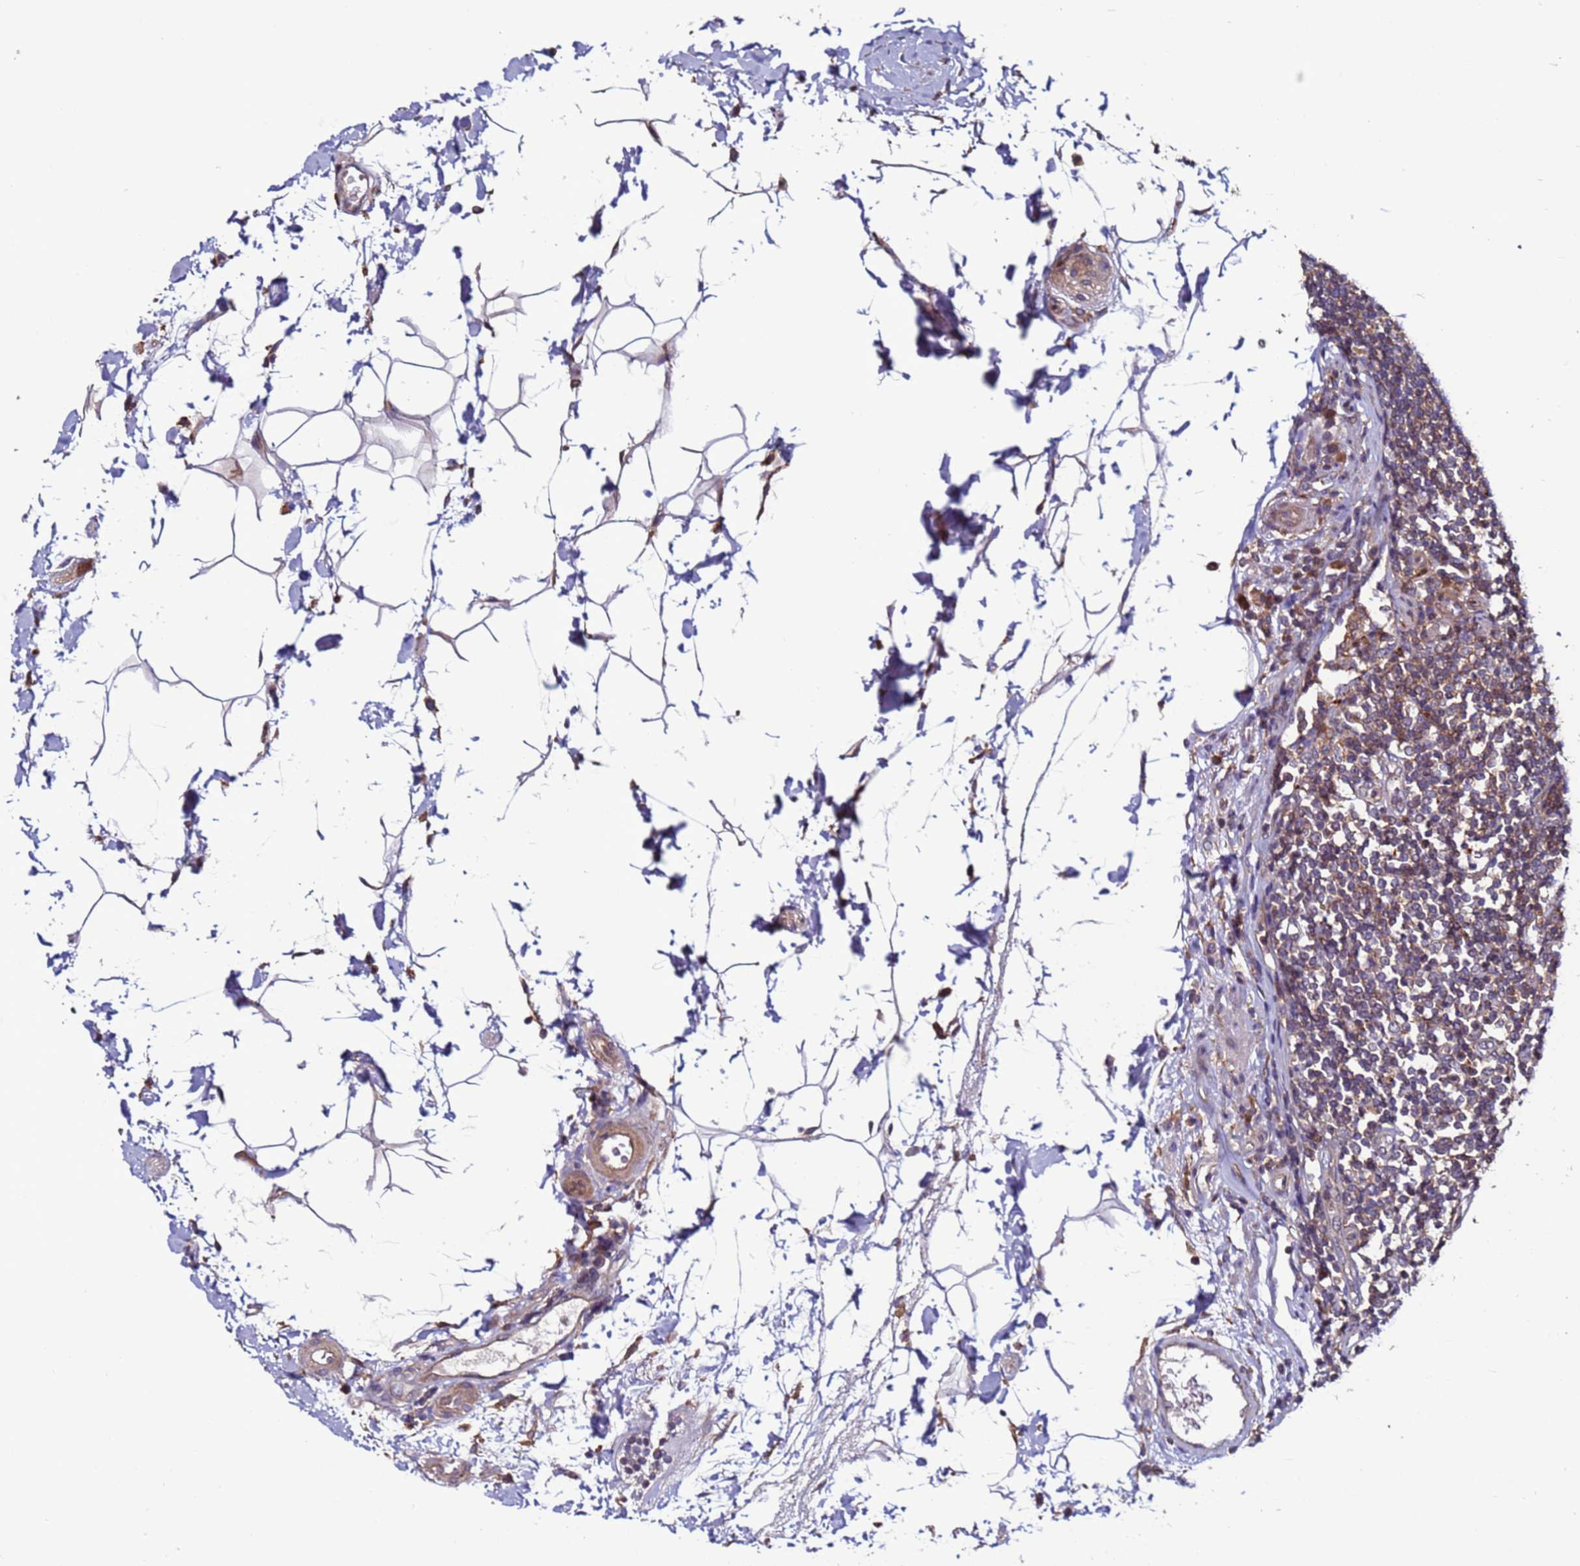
{"staining": {"intensity": "moderate", "quantity": ">75%", "location": "cytoplasmic/membranous"}, "tissue": "colon", "cell_type": "Endothelial cells", "image_type": "normal", "snomed": [{"axis": "morphology", "description": "Normal tissue, NOS"}, {"axis": "topography", "description": "Colon"}], "caption": "The image displays immunohistochemical staining of unremarkable colon. There is moderate cytoplasmic/membranous expression is present in approximately >75% of endothelial cells.", "gene": "GAREM1", "patient": {"sex": "female", "age": 79}}